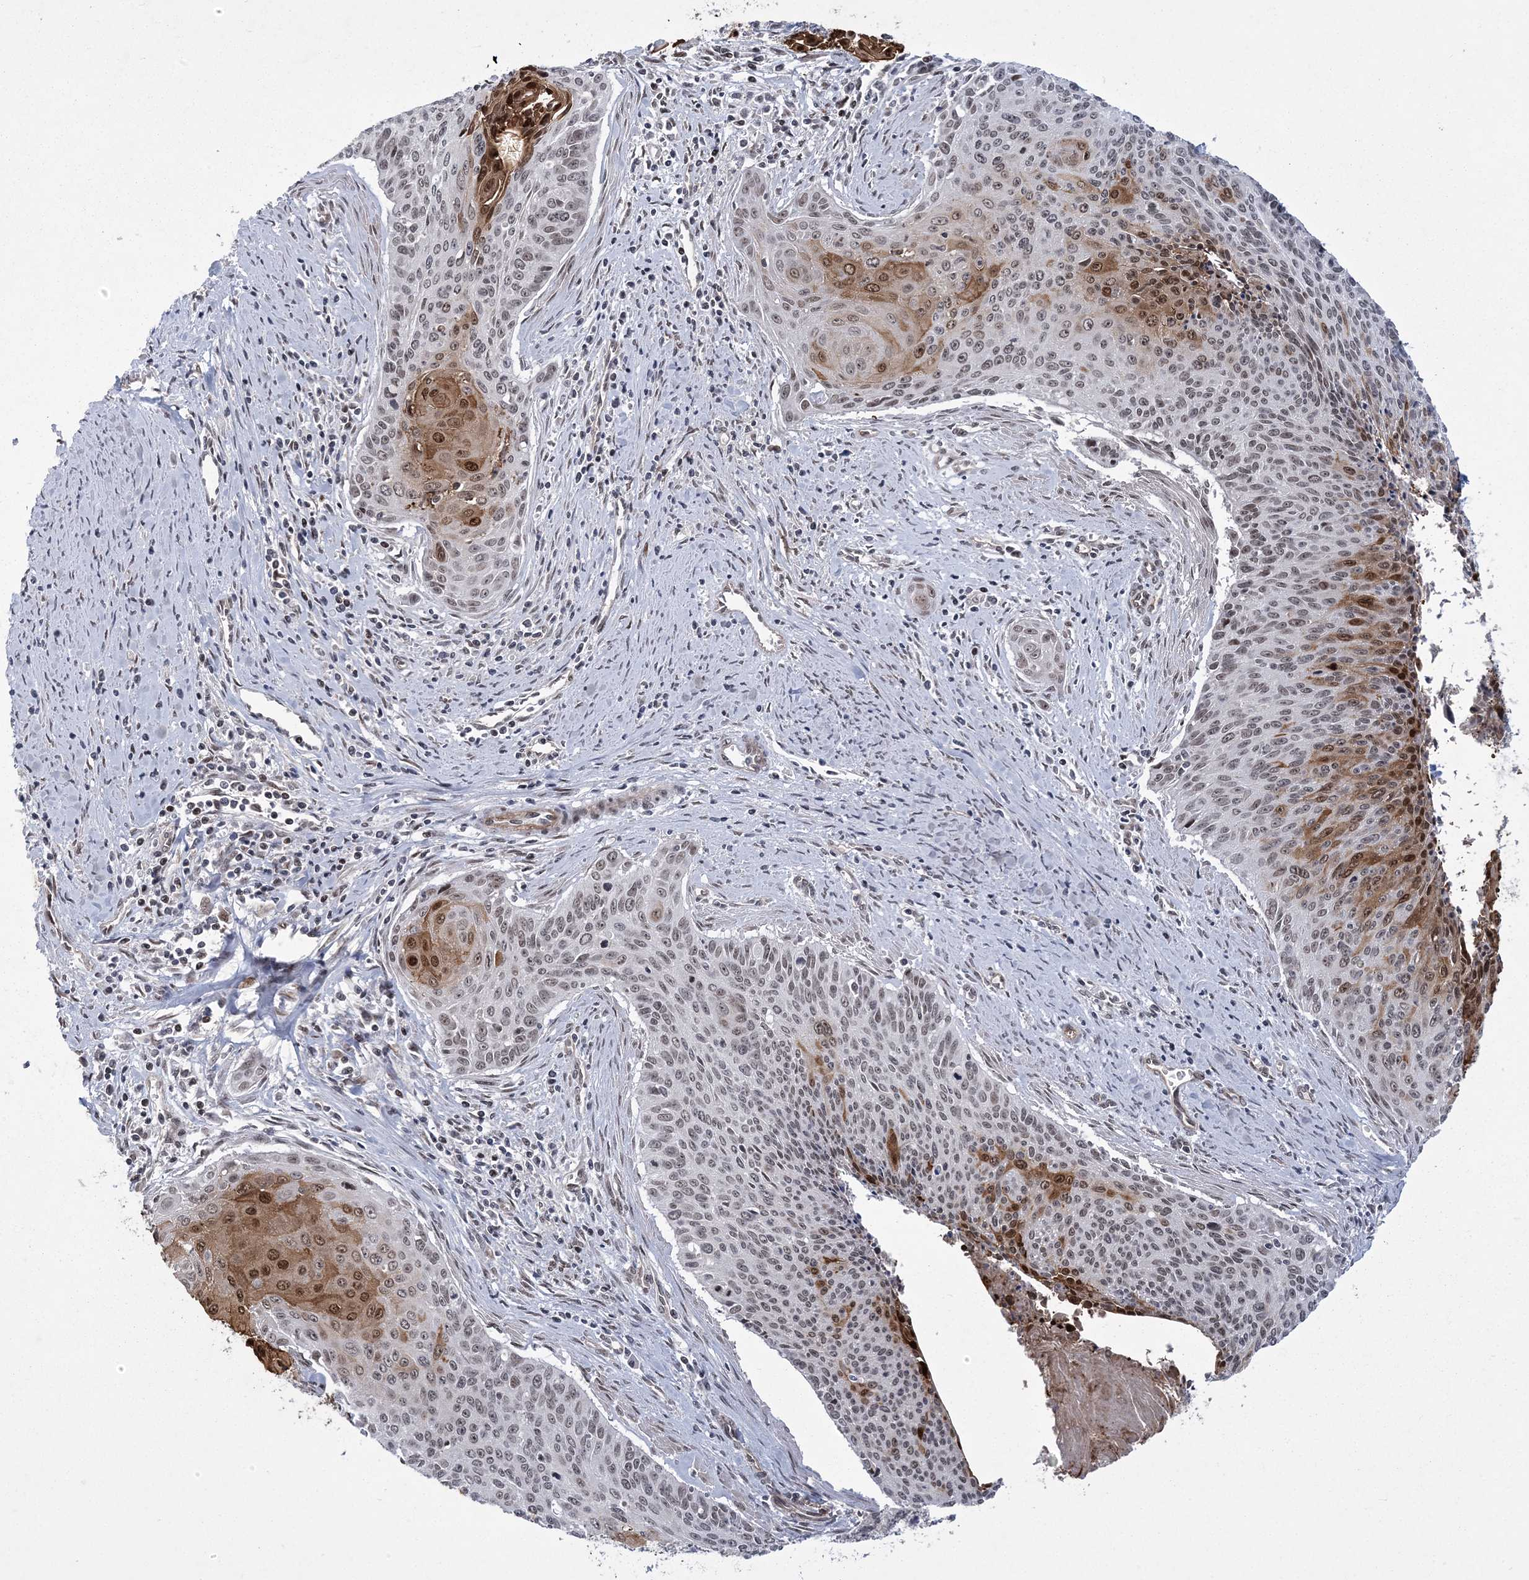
{"staining": {"intensity": "moderate", "quantity": "25%-75%", "location": "cytoplasmic/membranous,nuclear"}, "tissue": "cervical cancer", "cell_type": "Tumor cells", "image_type": "cancer", "snomed": [{"axis": "morphology", "description": "Squamous cell carcinoma, NOS"}, {"axis": "topography", "description": "Cervix"}], "caption": "Cervical cancer (squamous cell carcinoma) stained with immunohistochemistry displays moderate cytoplasmic/membranous and nuclear staining in about 25%-75% of tumor cells.", "gene": "HOMEZ", "patient": {"sex": "female", "age": 55}}